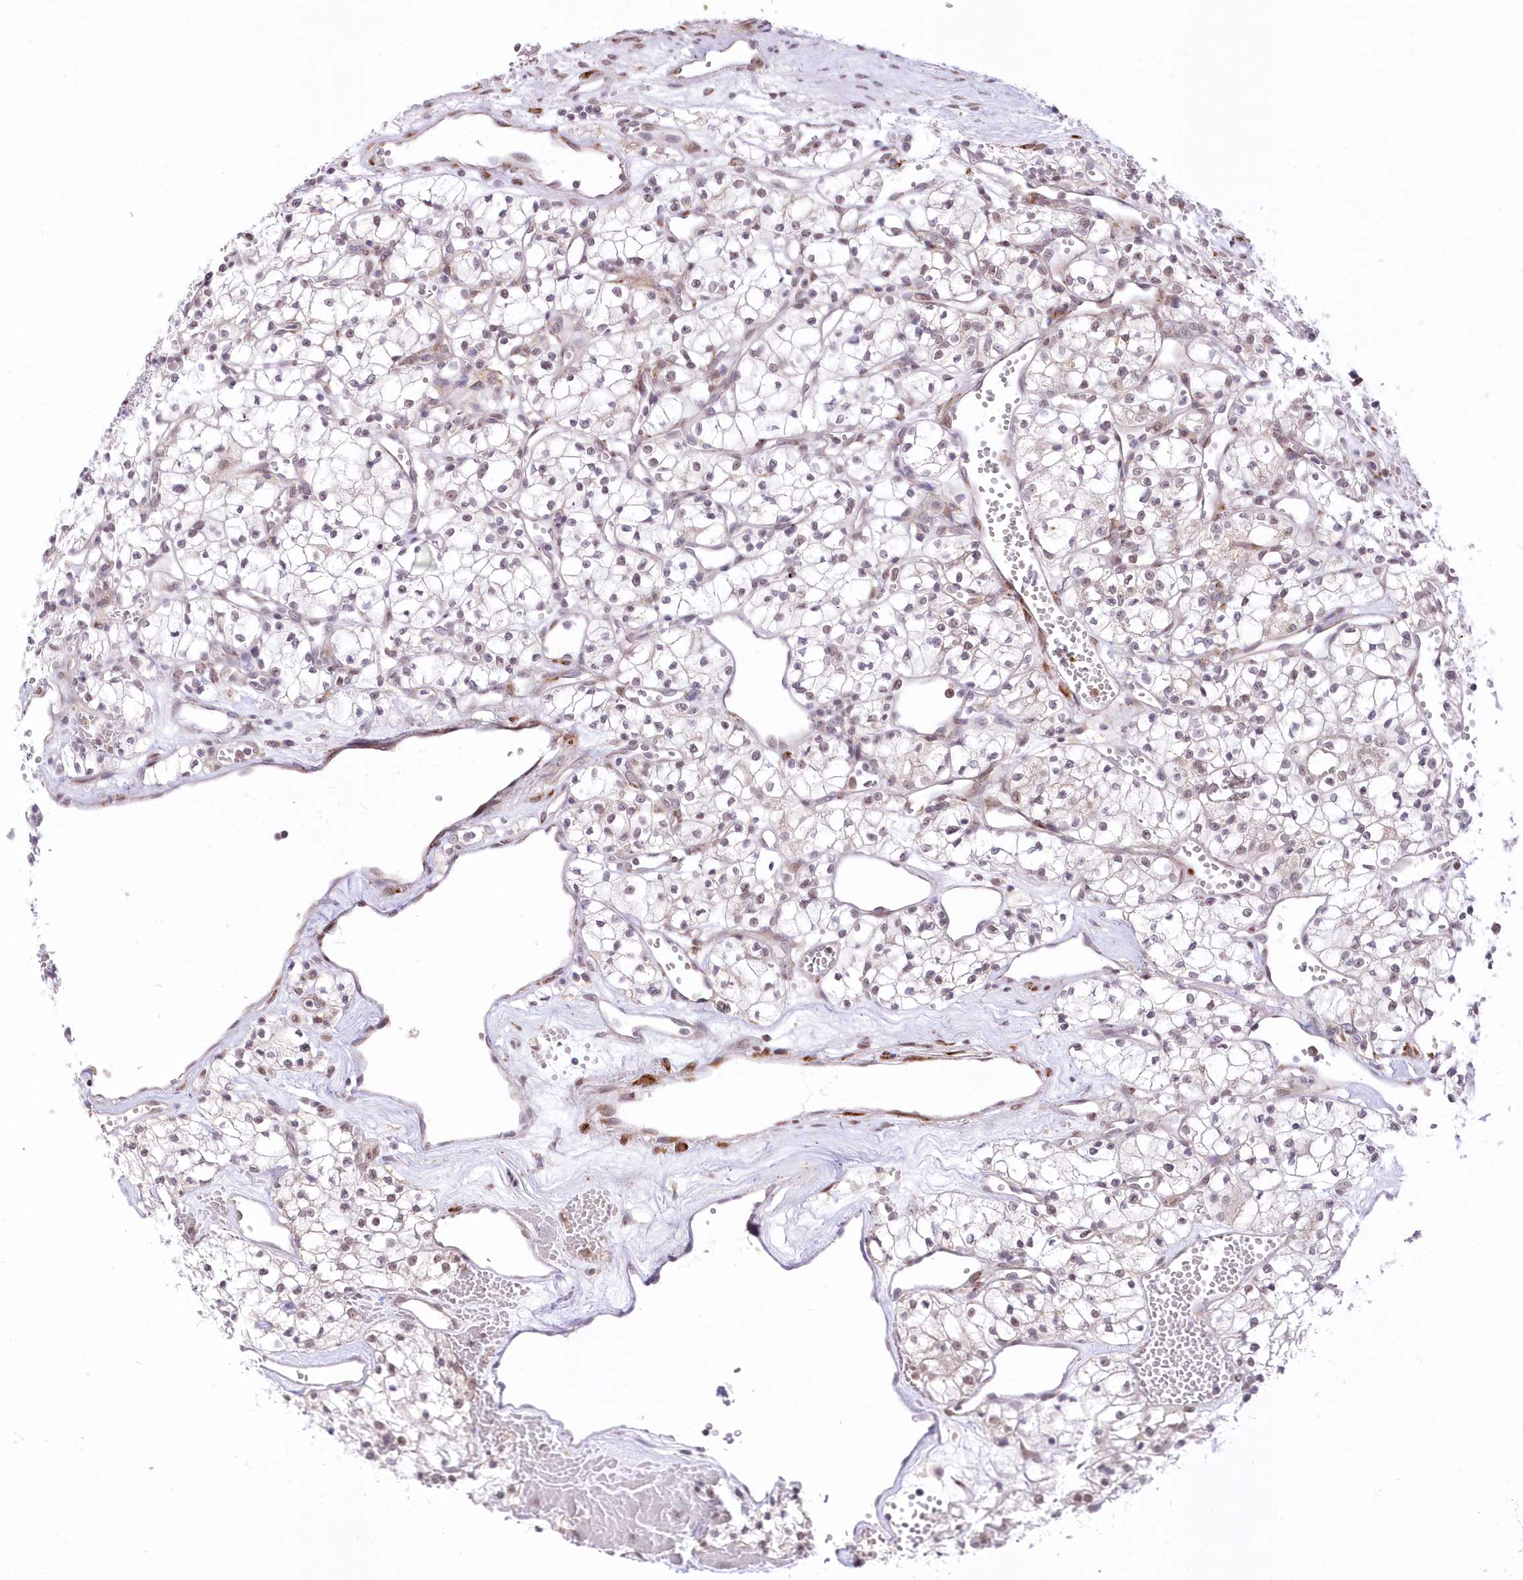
{"staining": {"intensity": "negative", "quantity": "none", "location": "none"}, "tissue": "renal cancer", "cell_type": "Tumor cells", "image_type": "cancer", "snomed": [{"axis": "morphology", "description": "Adenocarcinoma, NOS"}, {"axis": "topography", "description": "Kidney"}], "caption": "Immunohistochemical staining of adenocarcinoma (renal) displays no significant staining in tumor cells.", "gene": "LDB1", "patient": {"sex": "male", "age": 59}}